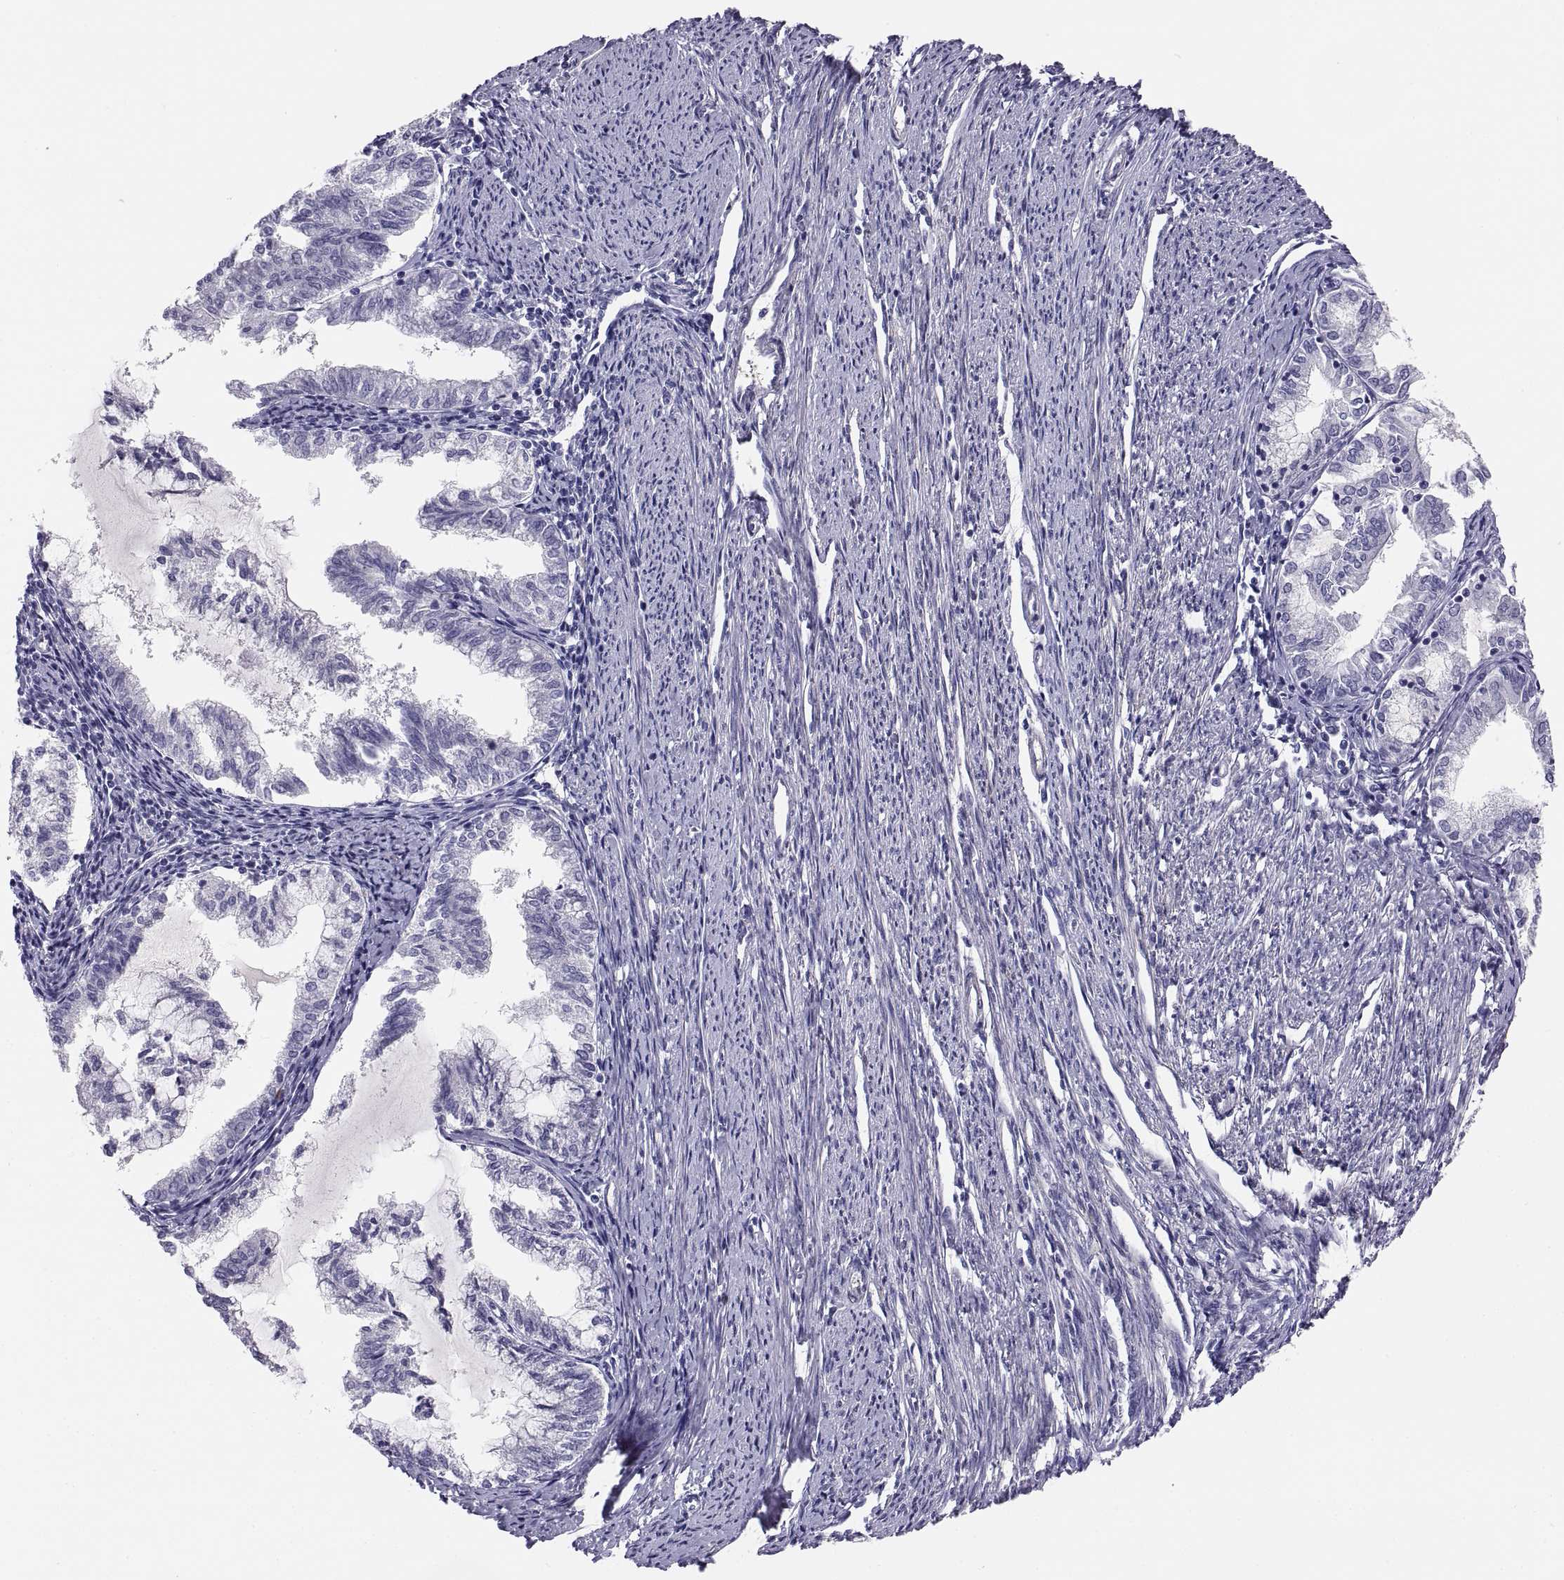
{"staining": {"intensity": "negative", "quantity": "none", "location": "none"}, "tissue": "endometrial cancer", "cell_type": "Tumor cells", "image_type": "cancer", "snomed": [{"axis": "morphology", "description": "Adenocarcinoma, NOS"}, {"axis": "topography", "description": "Endometrium"}], "caption": "Immunohistochemistry micrograph of endometrial cancer stained for a protein (brown), which reveals no staining in tumor cells.", "gene": "STRC", "patient": {"sex": "female", "age": 79}}